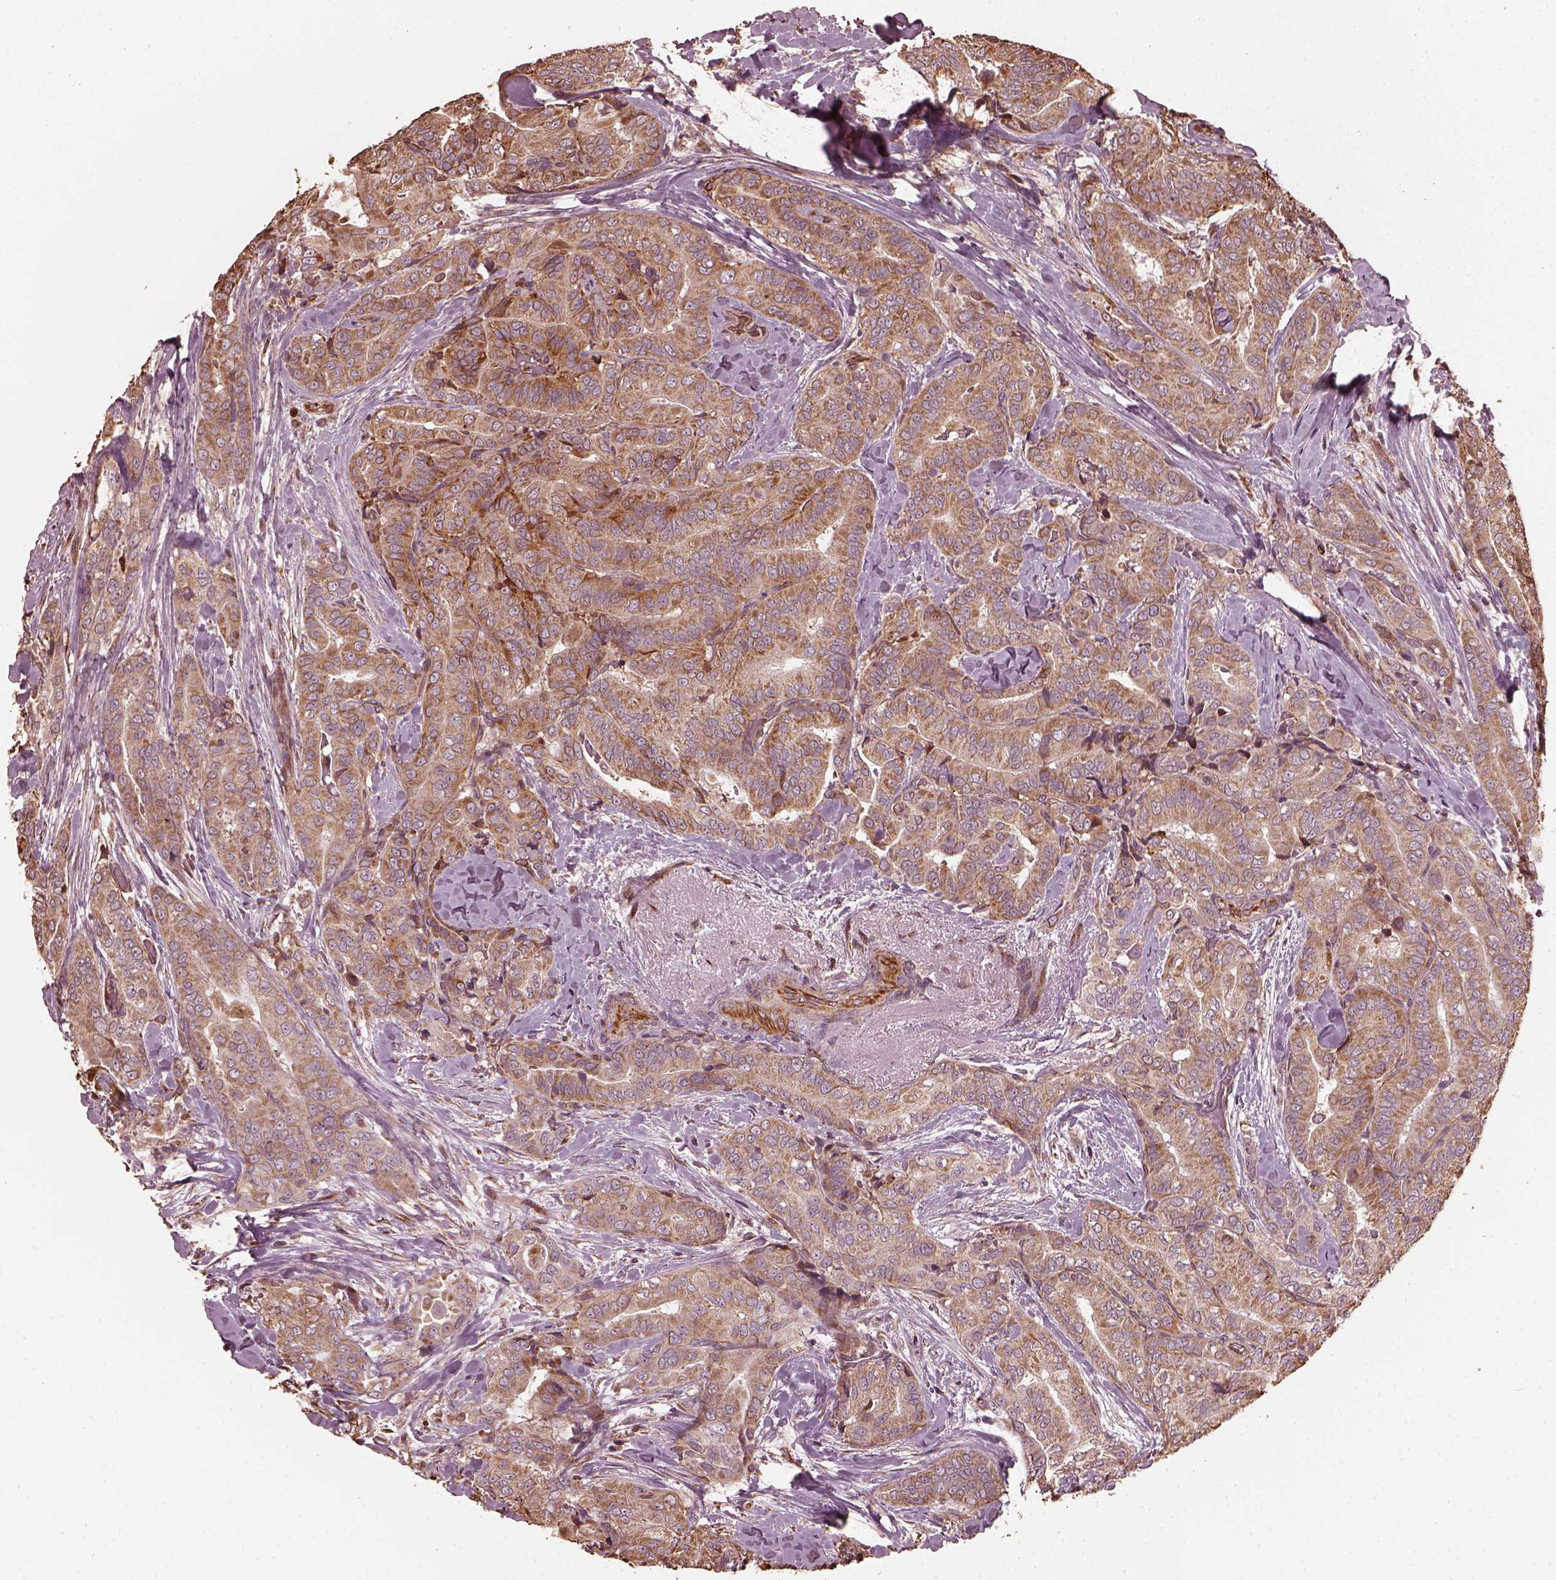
{"staining": {"intensity": "moderate", "quantity": "<25%", "location": "cytoplasmic/membranous"}, "tissue": "thyroid cancer", "cell_type": "Tumor cells", "image_type": "cancer", "snomed": [{"axis": "morphology", "description": "Papillary adenocarcinoma, NOS"}, {"axis": "topography", "description": "Thyroid gland"}], "caption": "Protein staining by immunohistochemistry shows moderate cytoplasmic/membranous staining in about <25% of tumor cells in thyroid cancer. (brown staining indicates protein expression, while blue staining denotes nuclei).", "gene": "GTPBP1", "patient": {"sex": "male", "age": 61}}